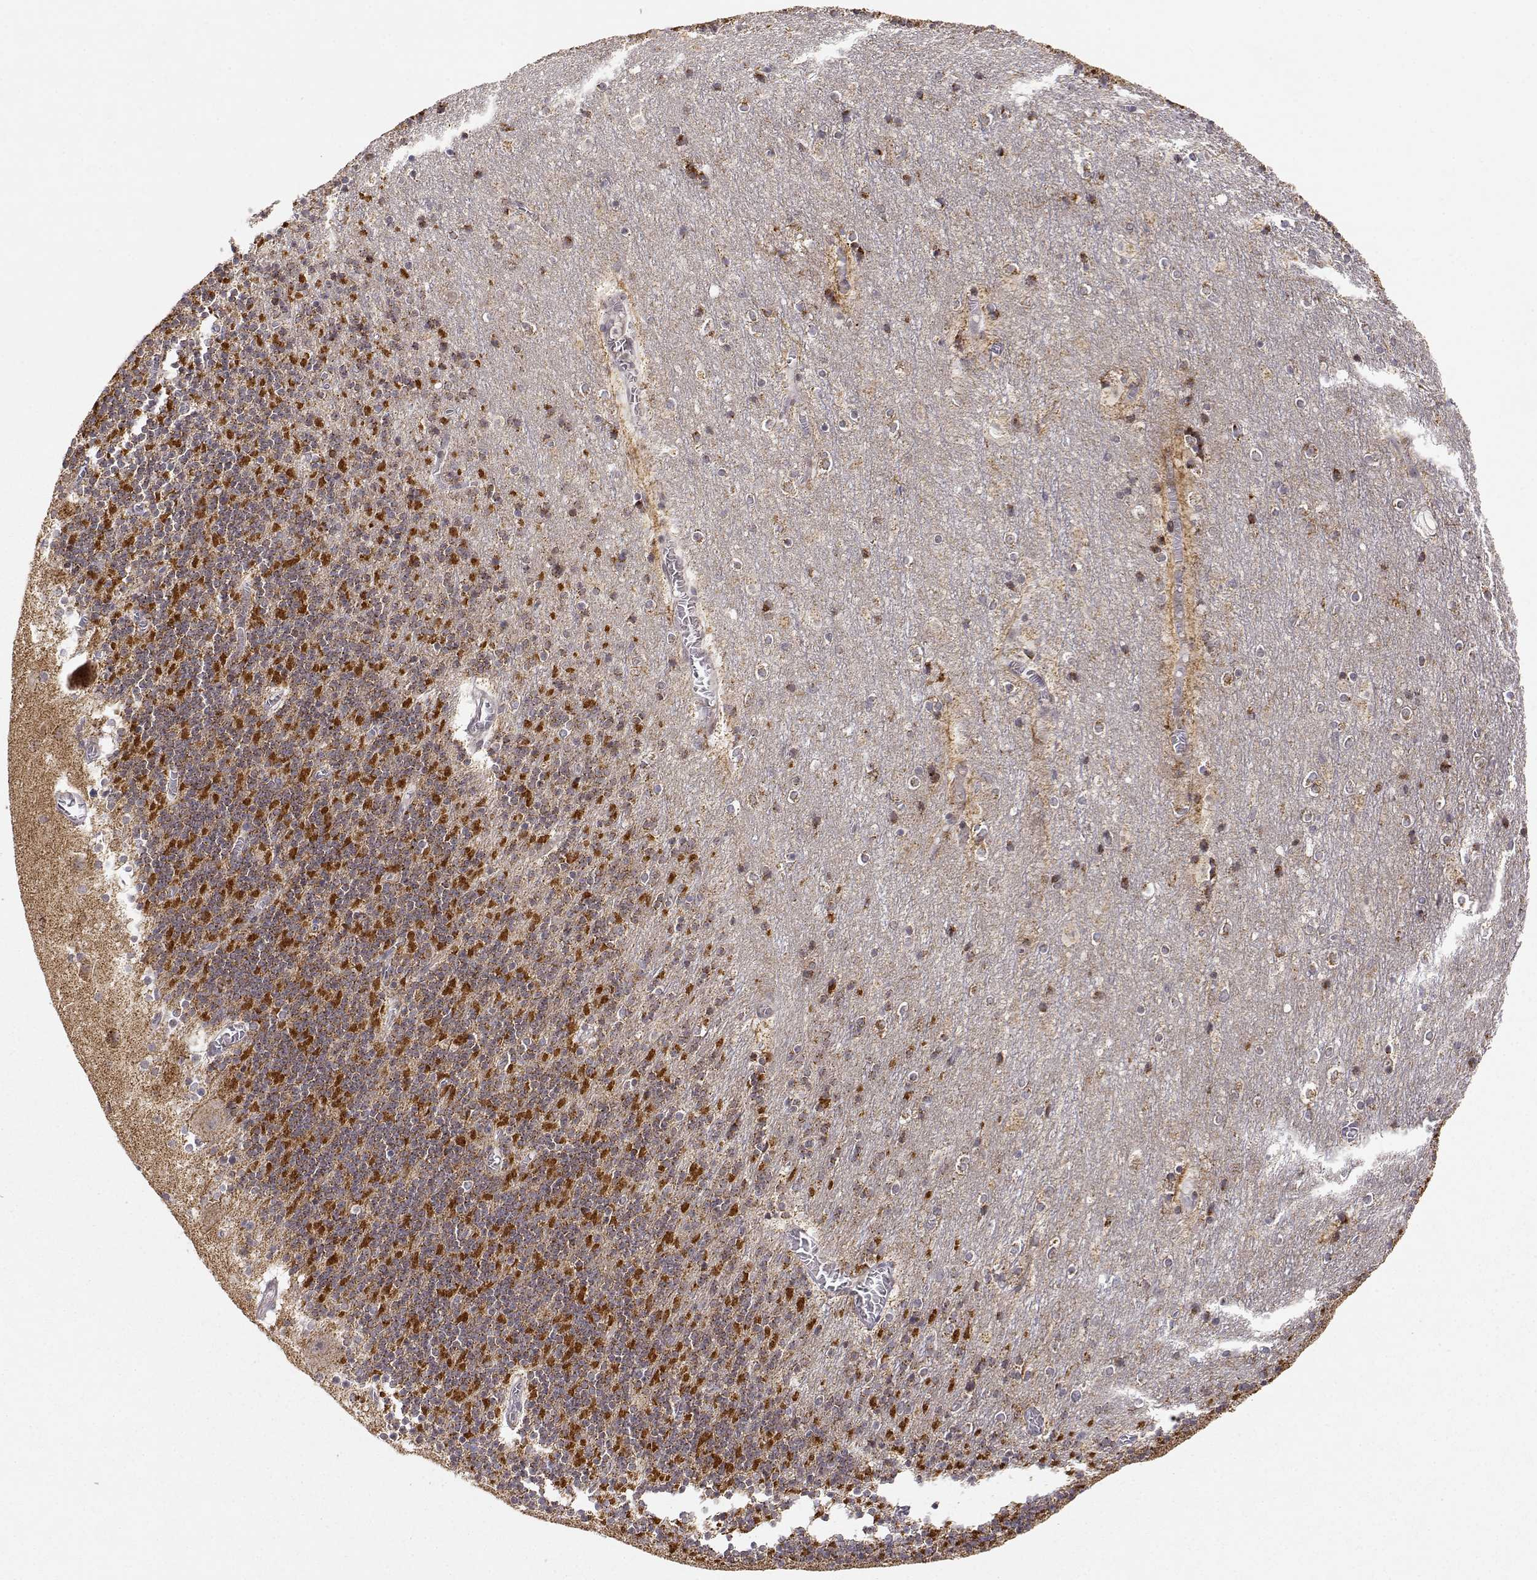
{"staining": {"intensity": "moderate", "quantity": "<25%", "location": "cytoplasmic/membranous"}, "tissue": "cerebellum", "cell_type": "Cells in granular layer", "image_type": "normal", "snomed": [{"axis": "morphology", "description": "Normal tissue, NOS"}, {"axis": "topography", "description": "Cerebellum"}], "caption": "Protein expression by immunohistochemistry demonstrates moderate cytoplasmic/membranous positivity in about <25% of cells in granular layer in unremarkable cerebellum. (IHC, brightfield microscopy, high magnification).", "gene": "EXOG", "patient": {"sex": "male", "age": 70}}